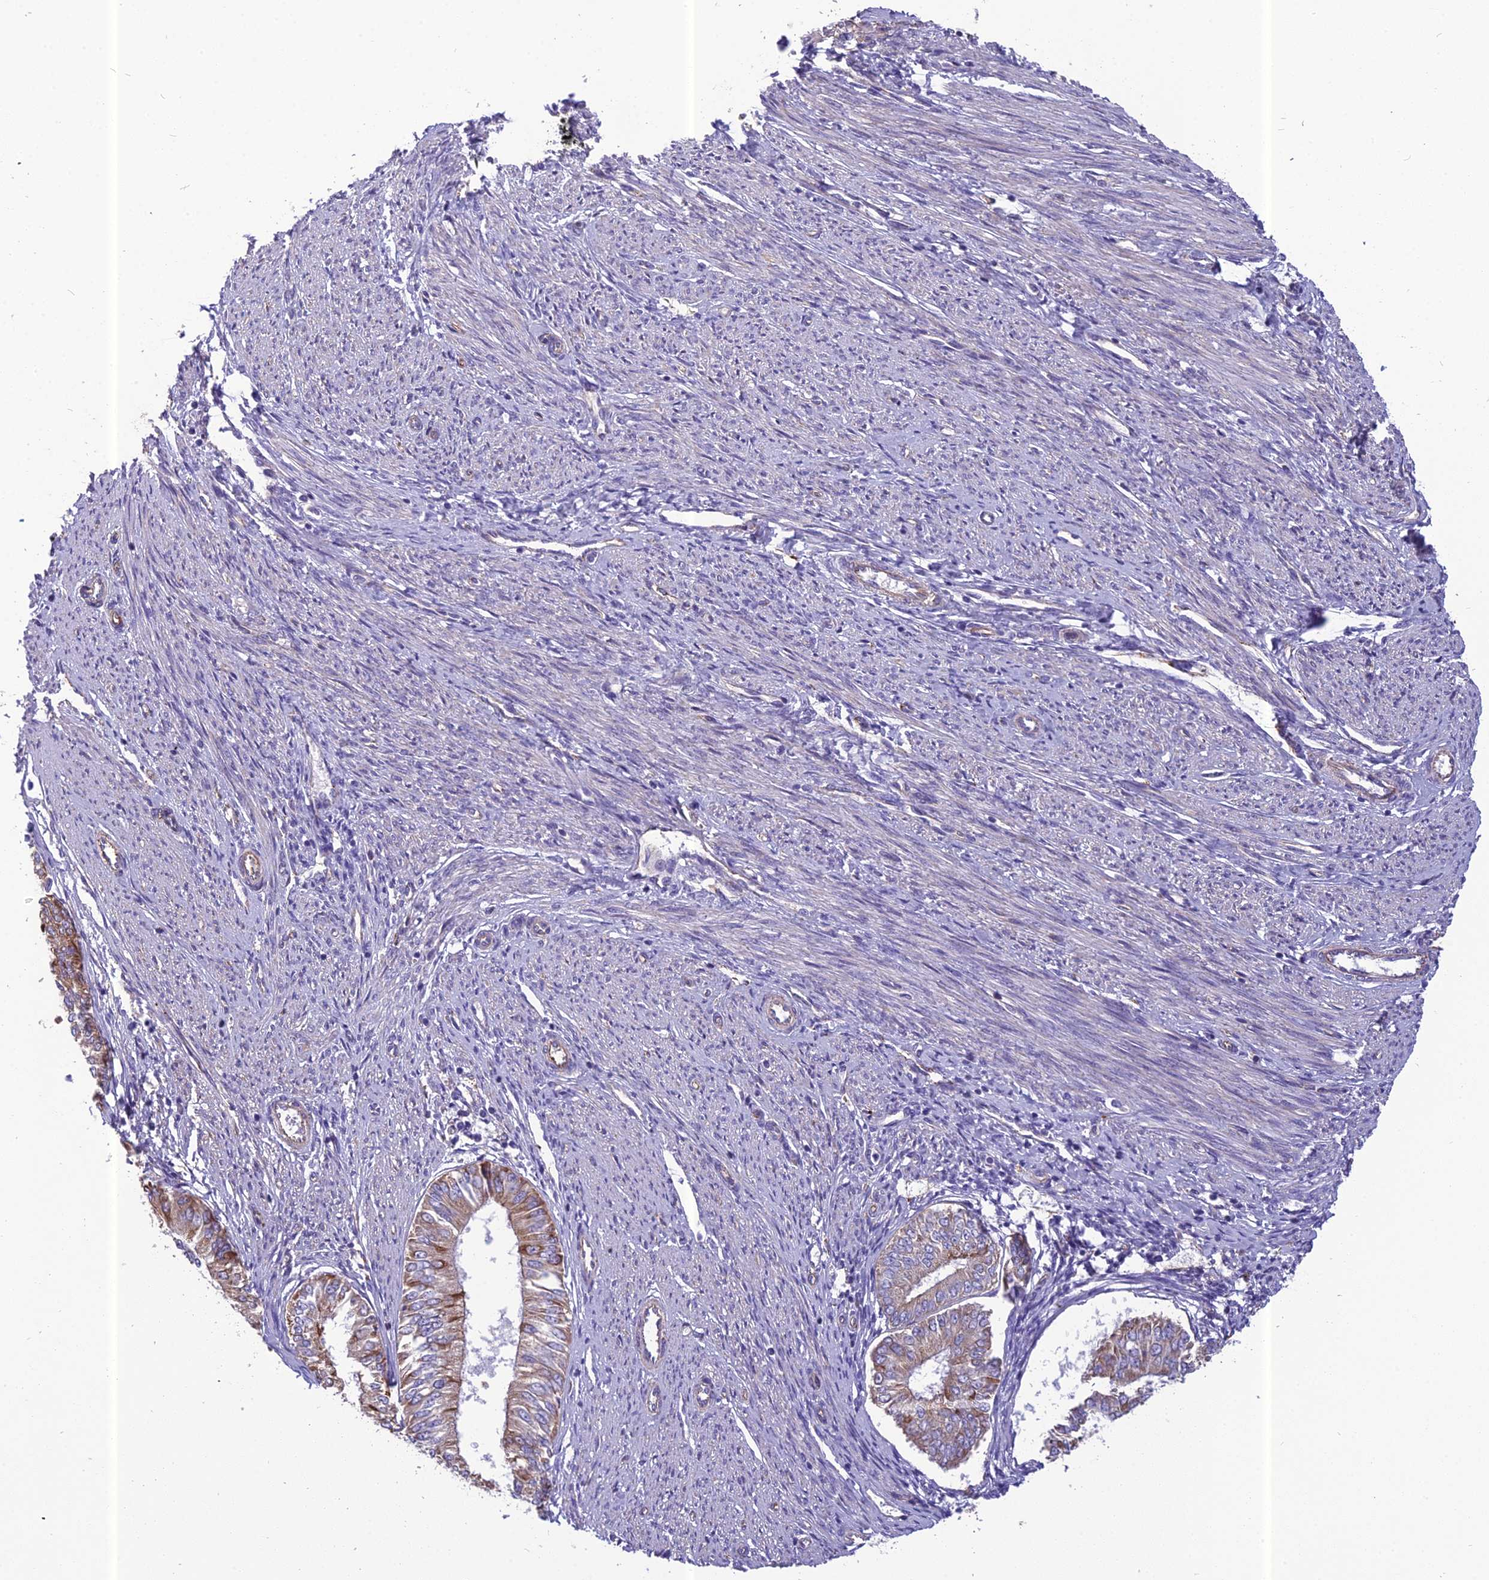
{"staining": {"intensity": "moderate", "quantity": "<25%", "location": "cytoplasmic/membranous"}, "tissue": "endometrial cancer", "cell_type": "Tumor cells", "image_type": "cancer", "snomed": [{"axis": "morphology", "description": "Adenocarcinoma, NOS"}, {"axis": "topography", "description": "Endometrium"}], "caption": "A brown stain labels moderate cytoplasmic/membranous staining of a protein in adenocarcinoma (endometrial) tumor cells. Nuclei are stained in blue.", "gene": "SPDL1", "patient": {"sex": "female", "age": 58}}